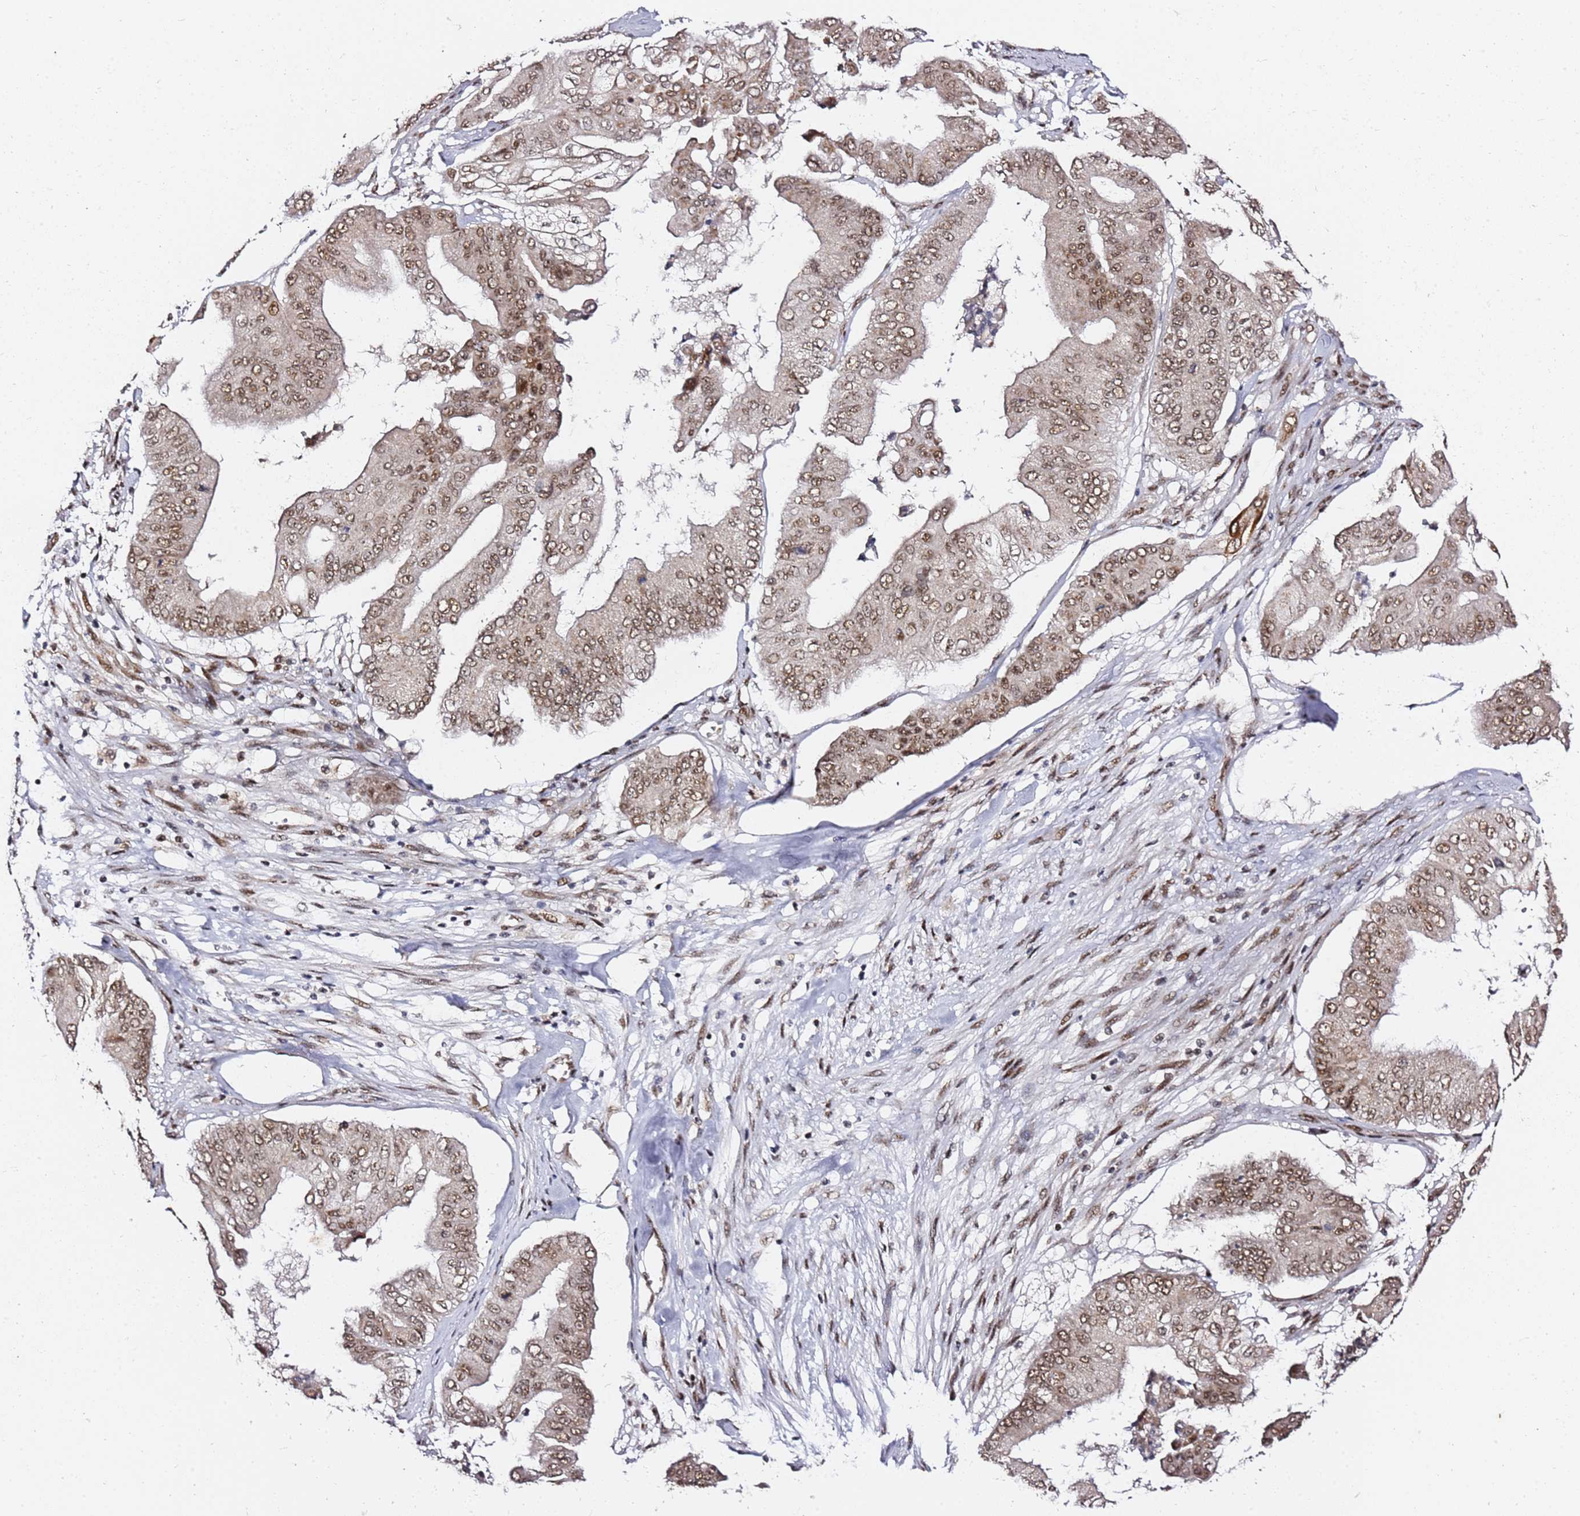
{"staining": {"intensity": "moderate", "quantity": ">75%", "location": "nuclear"}, "tissue": "pancreatic cancer", "cell_type": "Tumor cells", "image_type": "cancer", "snomed": [{"axis": "morphology", "description": "Adenocarcinoma, NOS"}, {"axis": "topography", "description": "Pancreas"}], "caption": "About >75% of tumor cells in human adenocarcinoma (pancreatic) reveal moderate nuclear protein expression as visualized by brown immunohistochemical staining.", "gene": "TP53AIP1", "patient": {"sex": "female", "age": 77}}